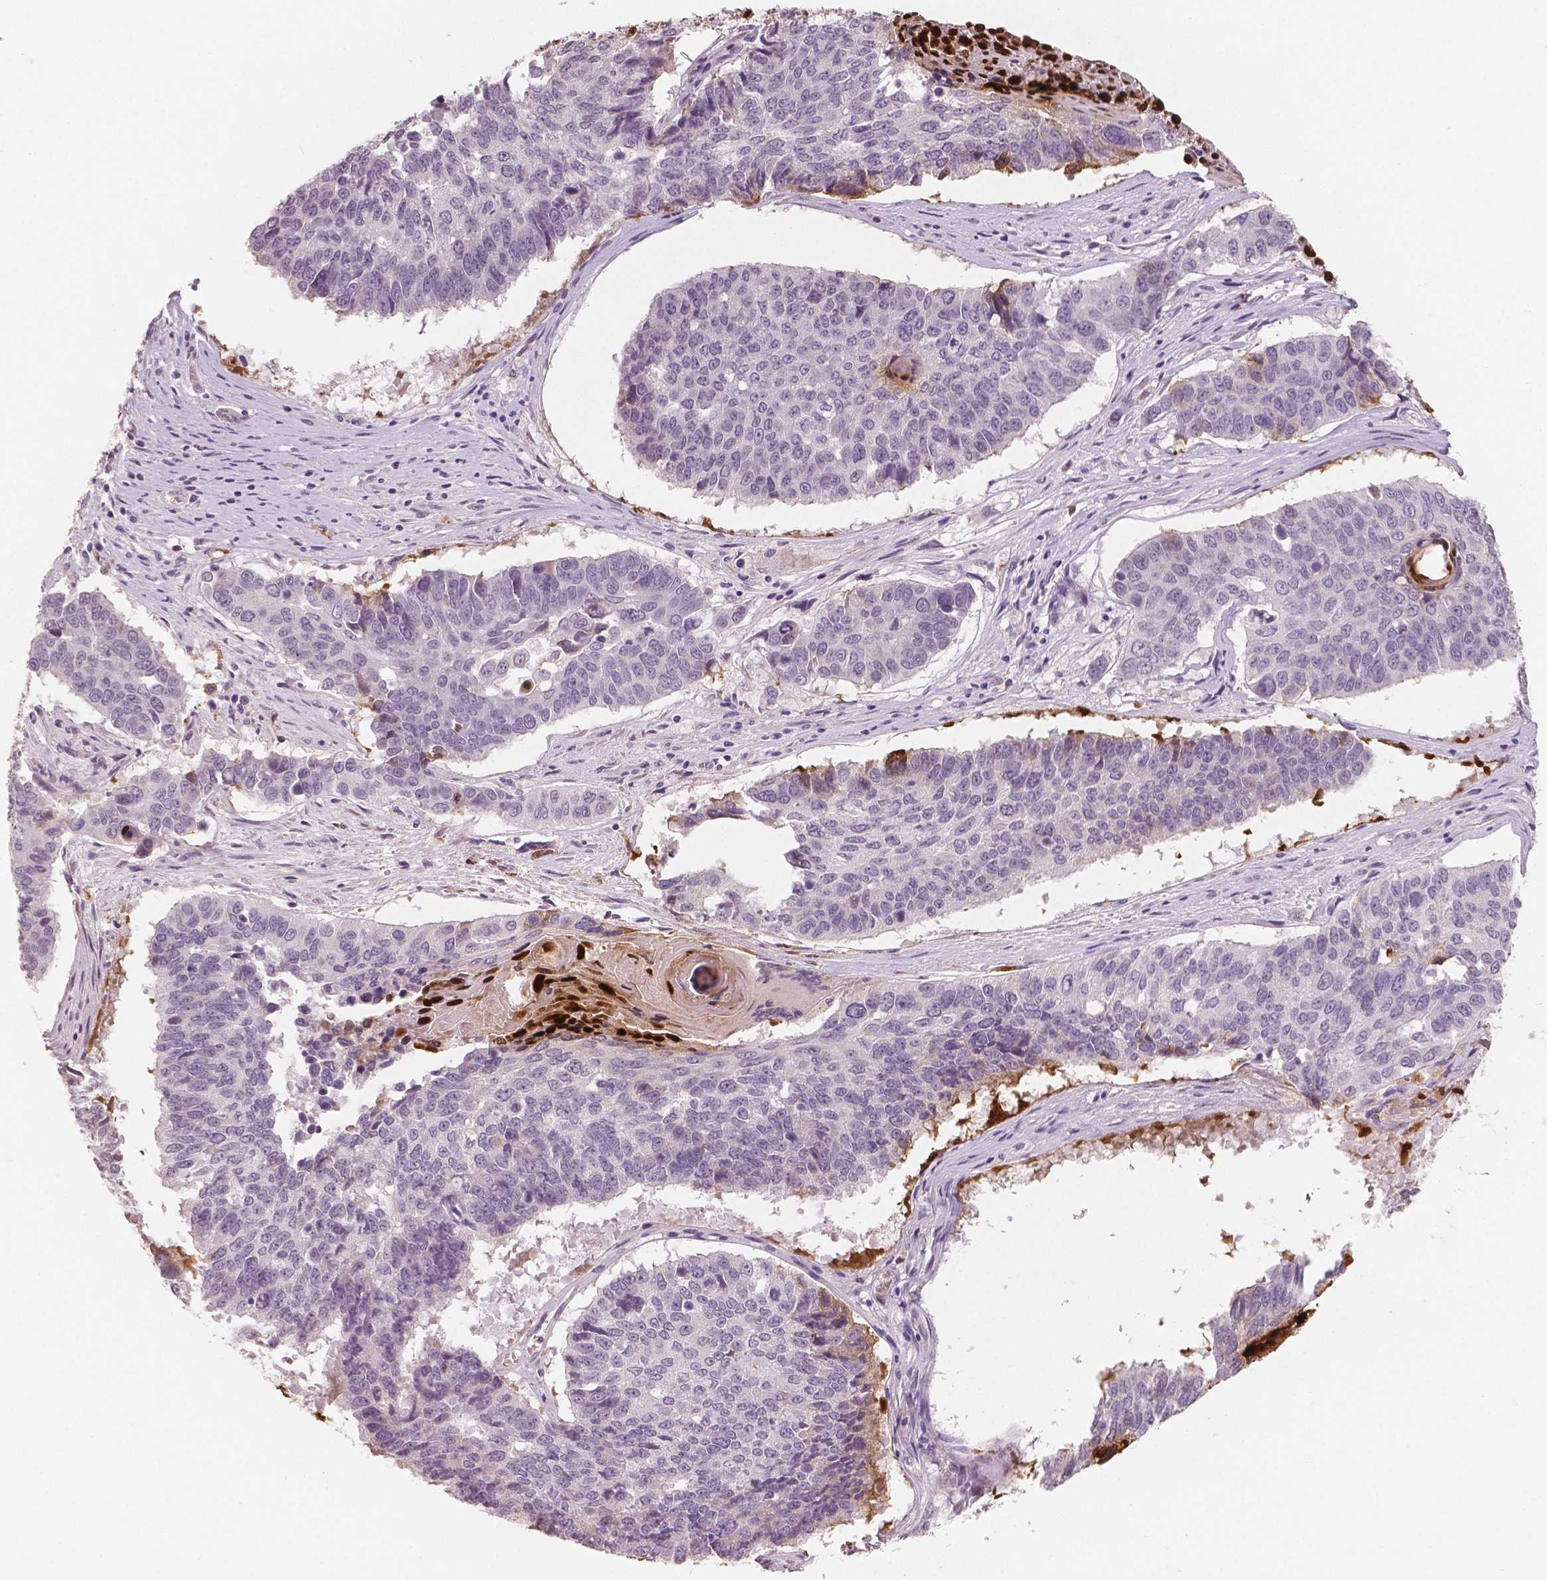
{"staining": {"intensity": "negative", "quantity": "none", "location": "none"}, "tissue": "lung cancer", "cell_type": "Tumor cells", "image_type": "cancer", "snomed": [{"axis": "morphology", "description": "Squamous cell carcinoma, NOS"}, {"axis": "topography", "description": "Lung"}], "caption": "Immunohistochemical staining of human lung cancer shows no significant expression in tumor cells.", "gene": "RNASE7", "patient": {"sex": "male", "age": 73}}